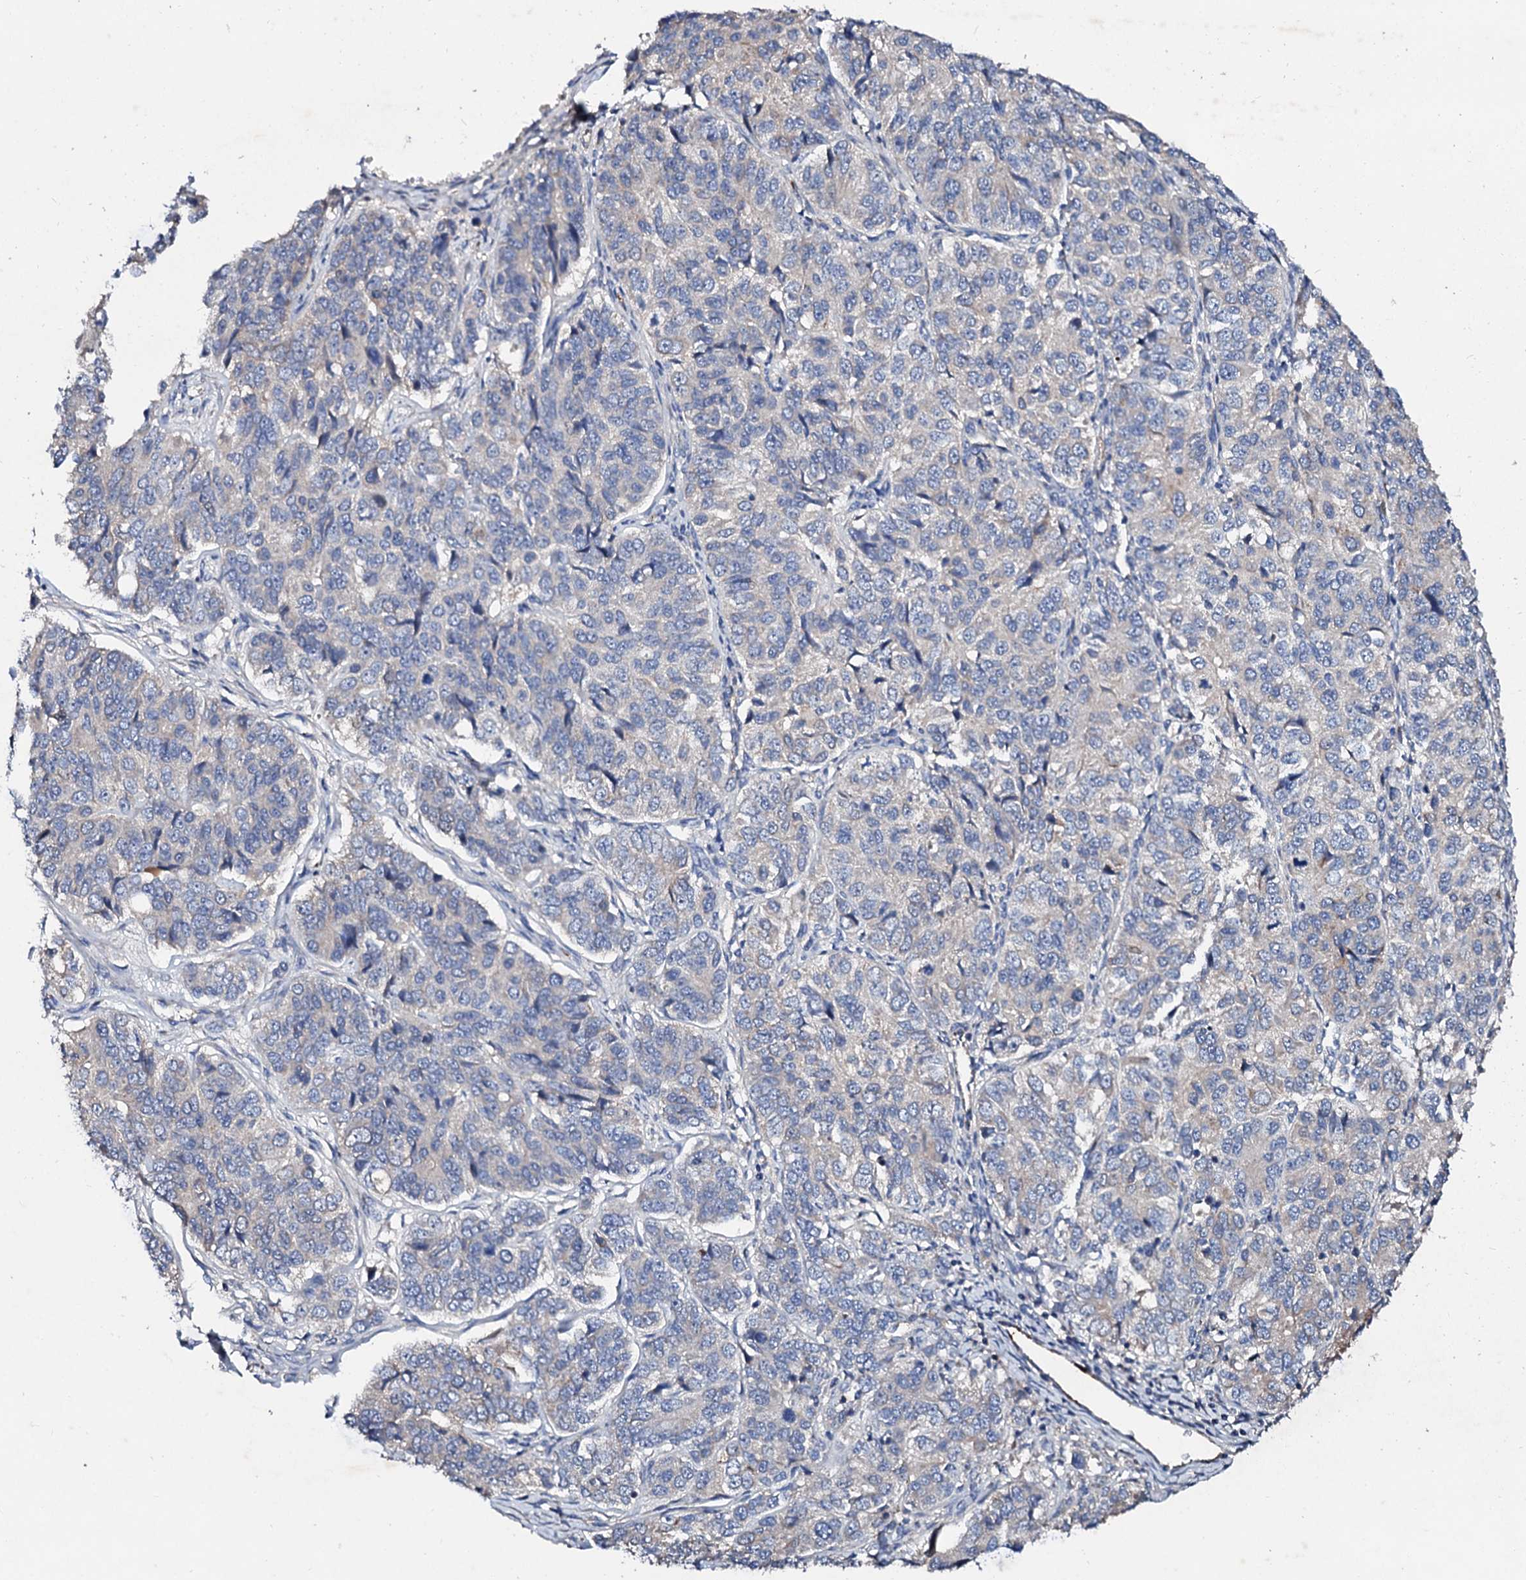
{"staining": {"intensity": "negative", "quantity": "none", "location": "none"}, "tissue": "ovarian cancer", "cell_type": "Tumor cells", "image_type": "cancer", "snomed": [{"axis": "morphology", "description": "Carcinoma, endometroid"}, {"axis": "topography", "description": "Ovary"}], "caption": "The histopathology image shows no staining of tumor cells in ovarian cancer (endometroid carcinoma). (Stains: DAB IHC with hematoxylin counter stain, Microscopy: brightfield microscopy at high magnification).", "gene": "FIBIN", "patient": {"sex": "female", "age": 51}}